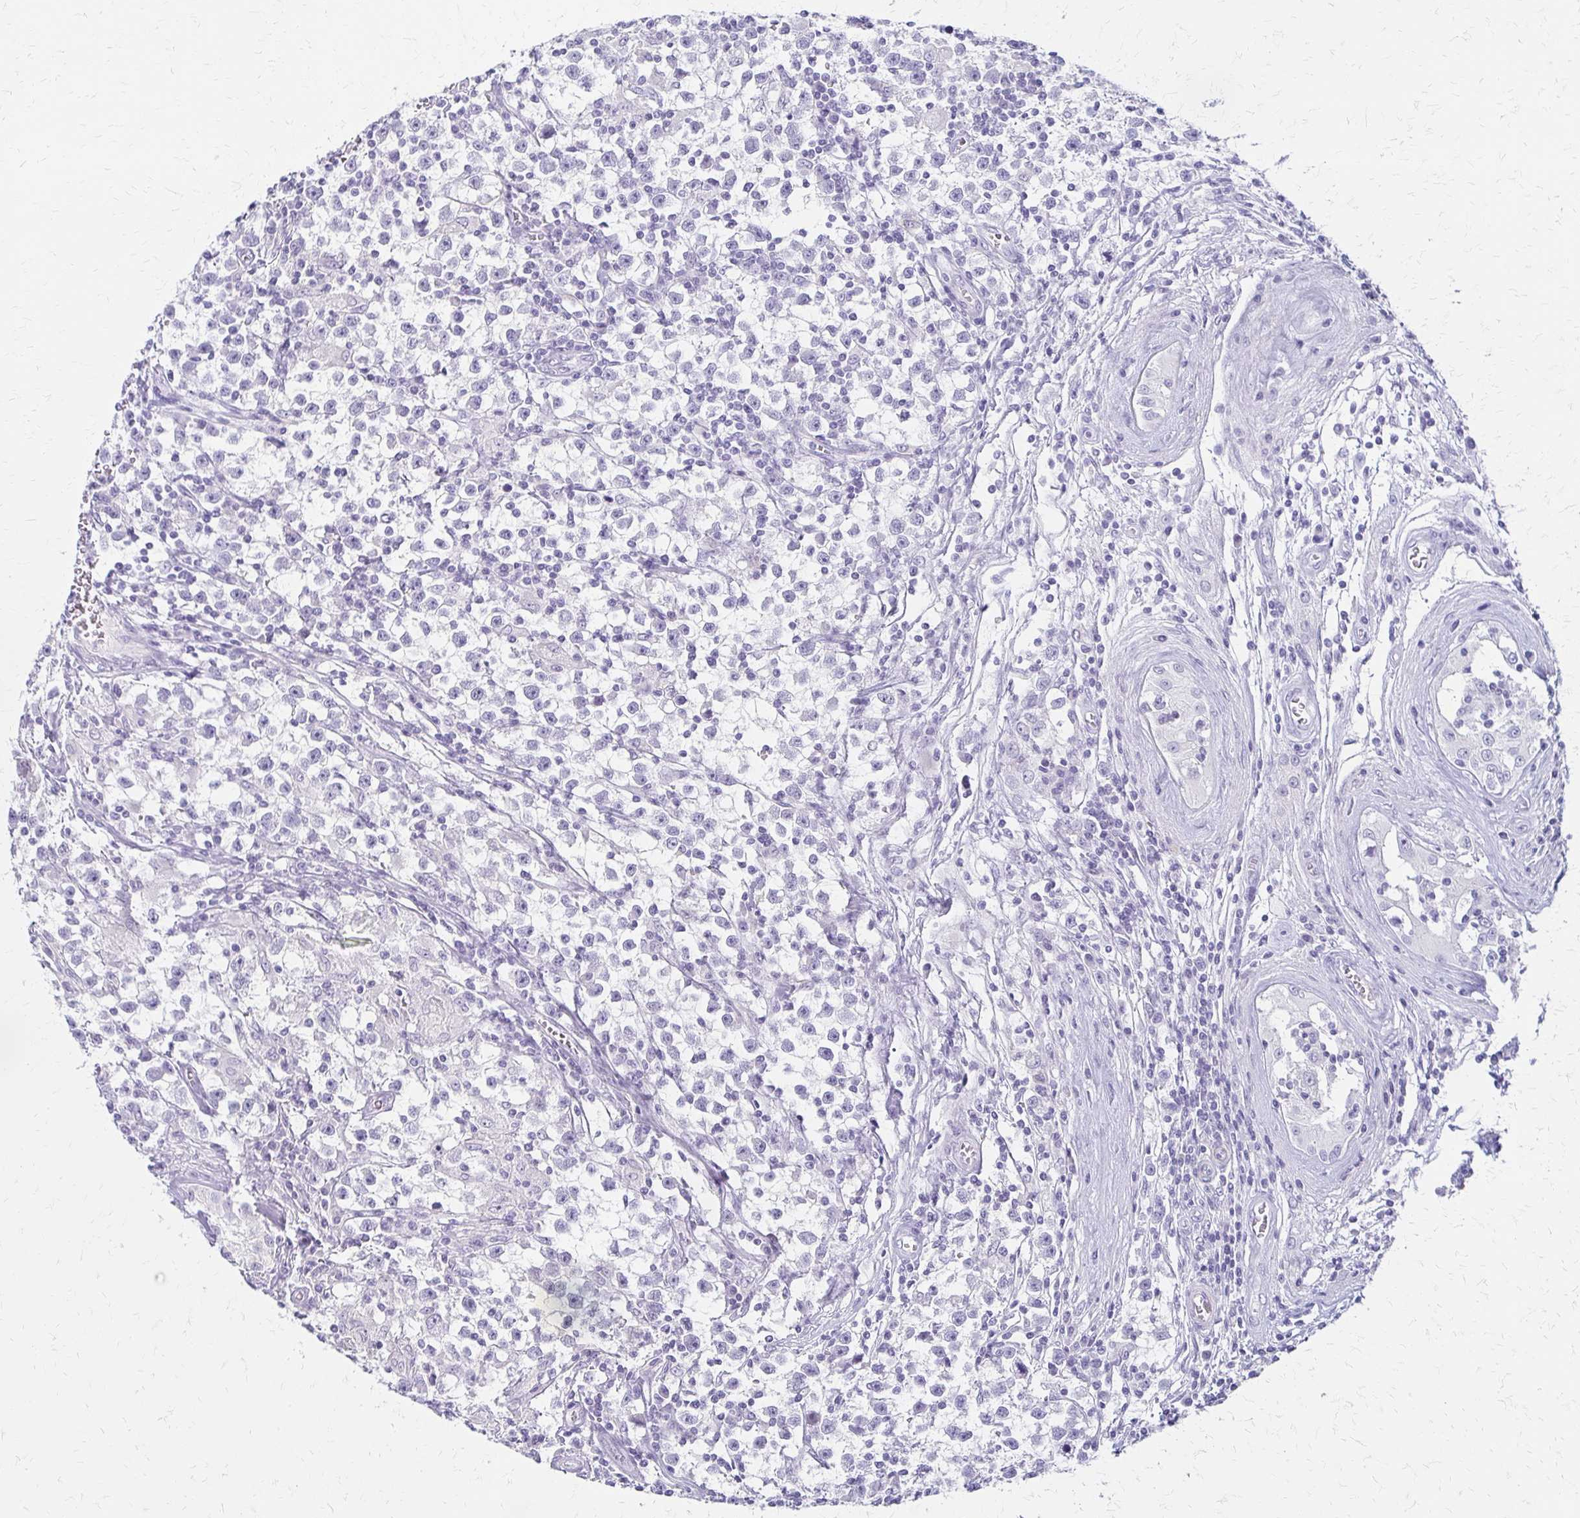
{"staining": {"intensity": "negative", "quantity": "none", "location": "none"}, "tissue": "testis cancer", "cell_type": "Tumor cells", "image_type": "cancer", "snomed": [{"axis": "morphology", "description": "Seminoma, NOS"}, {"axis": "topography", "description": "Testis"}], "caption": "Testis cancer (seminoma) stained for a protein using immunohistochemistry (IHC) displays no expression tumor cells.", "gene": "IVL", "patient": {"sex": "male", "age": 31}}